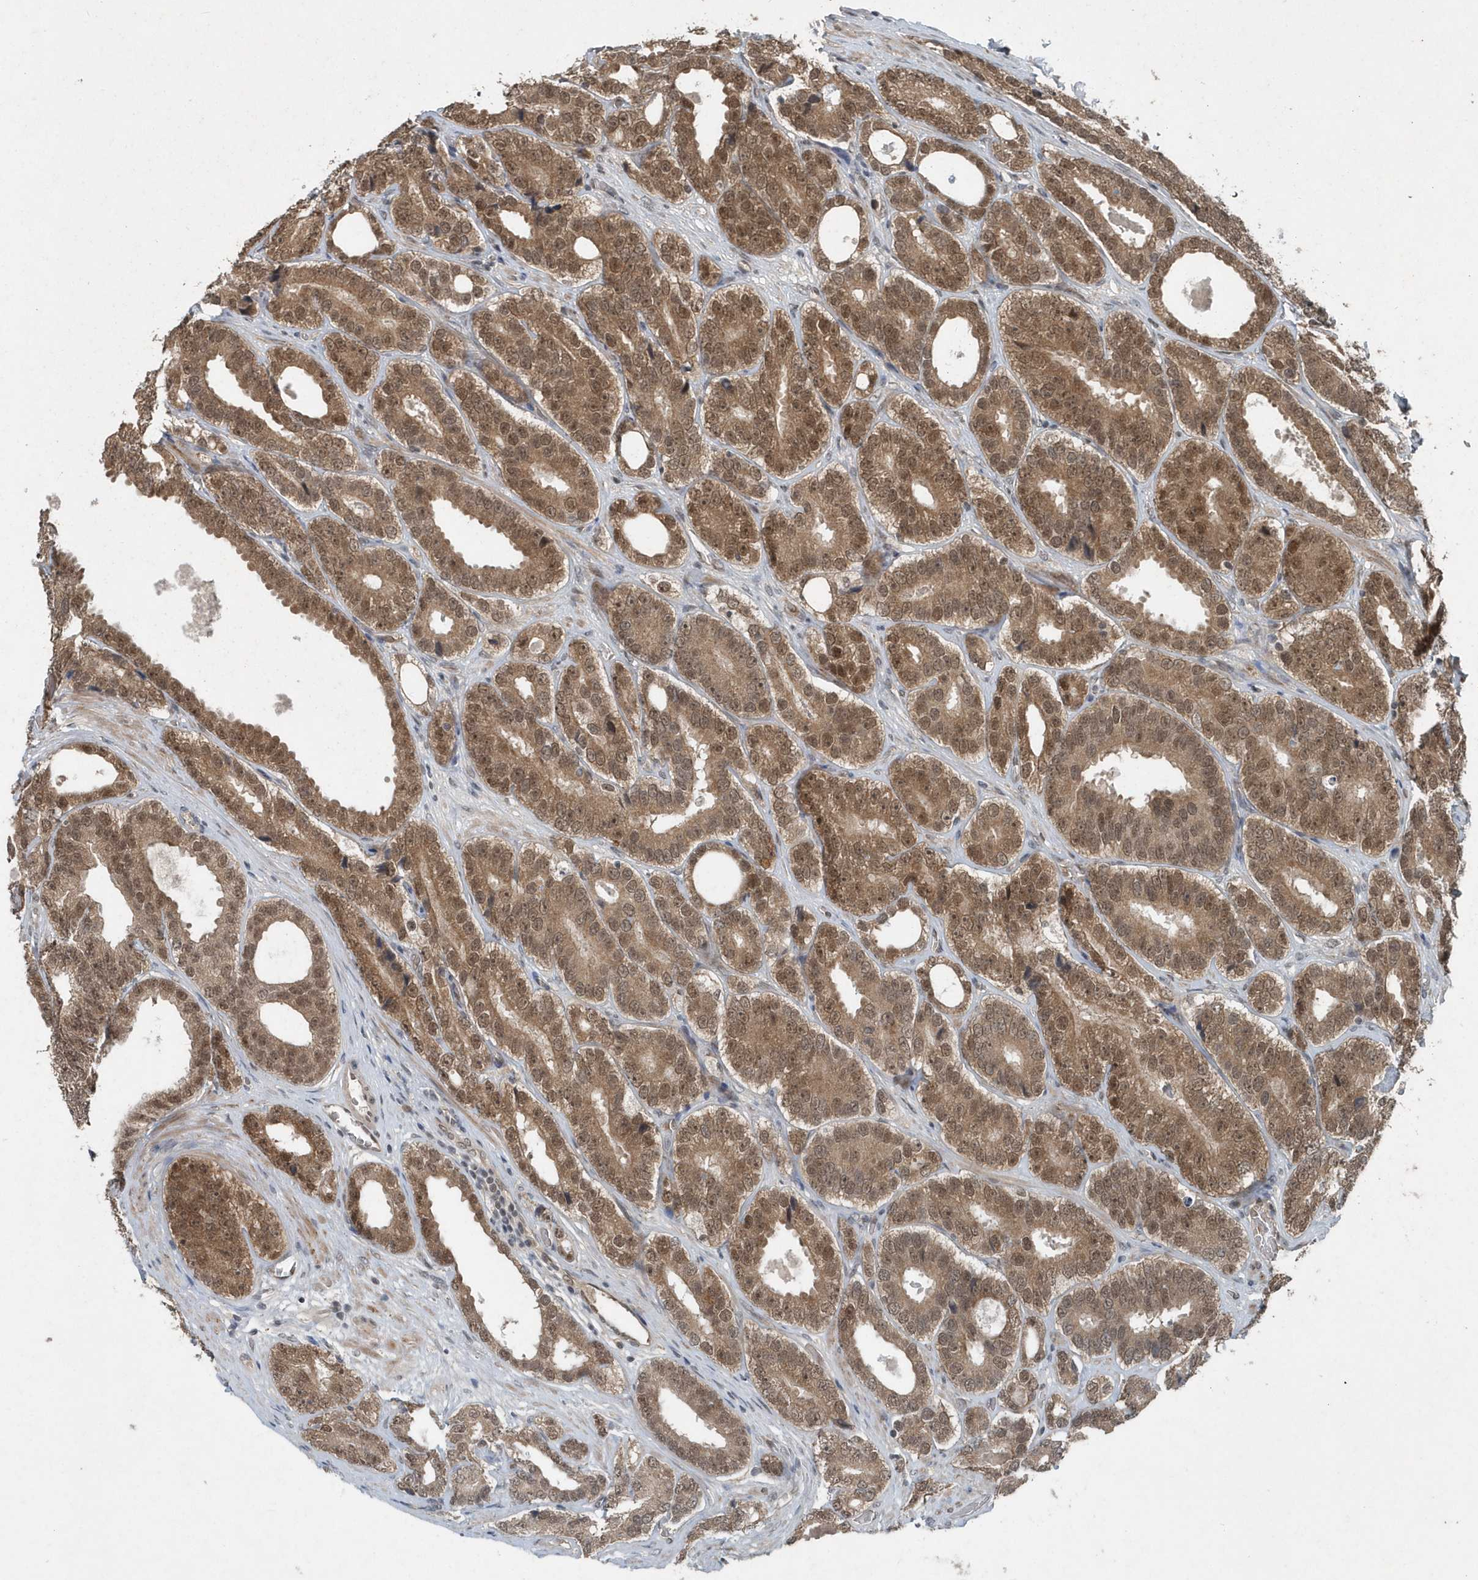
{"staining": {"intensity": "moderate", "quantity": ">75%", "location": "cytoplasmic/membranous,nuclear"}, "tissue": "prostate cancer", "cell_type": "Tumor cells", "image_type": "cancer", "snomed": [{"axis": "morphology", "description": "Adenocarcinoma, High grade"}, {"axis": "topography", "description": "Prostate"}], "caption": "Prostate adenocarcinoma (high-grade) stained for a protein displays moderate cytoplasmic/membranous and nuclear positivity in tumor cells. The staining was performed using DAB (3,3'-diaminobenzidine), with brown indicating positive protein expression. Nuclei are stained blue with hematoxylin.", "gene": "QTRT2", "patient": {"sex": "male", "age": 56}}